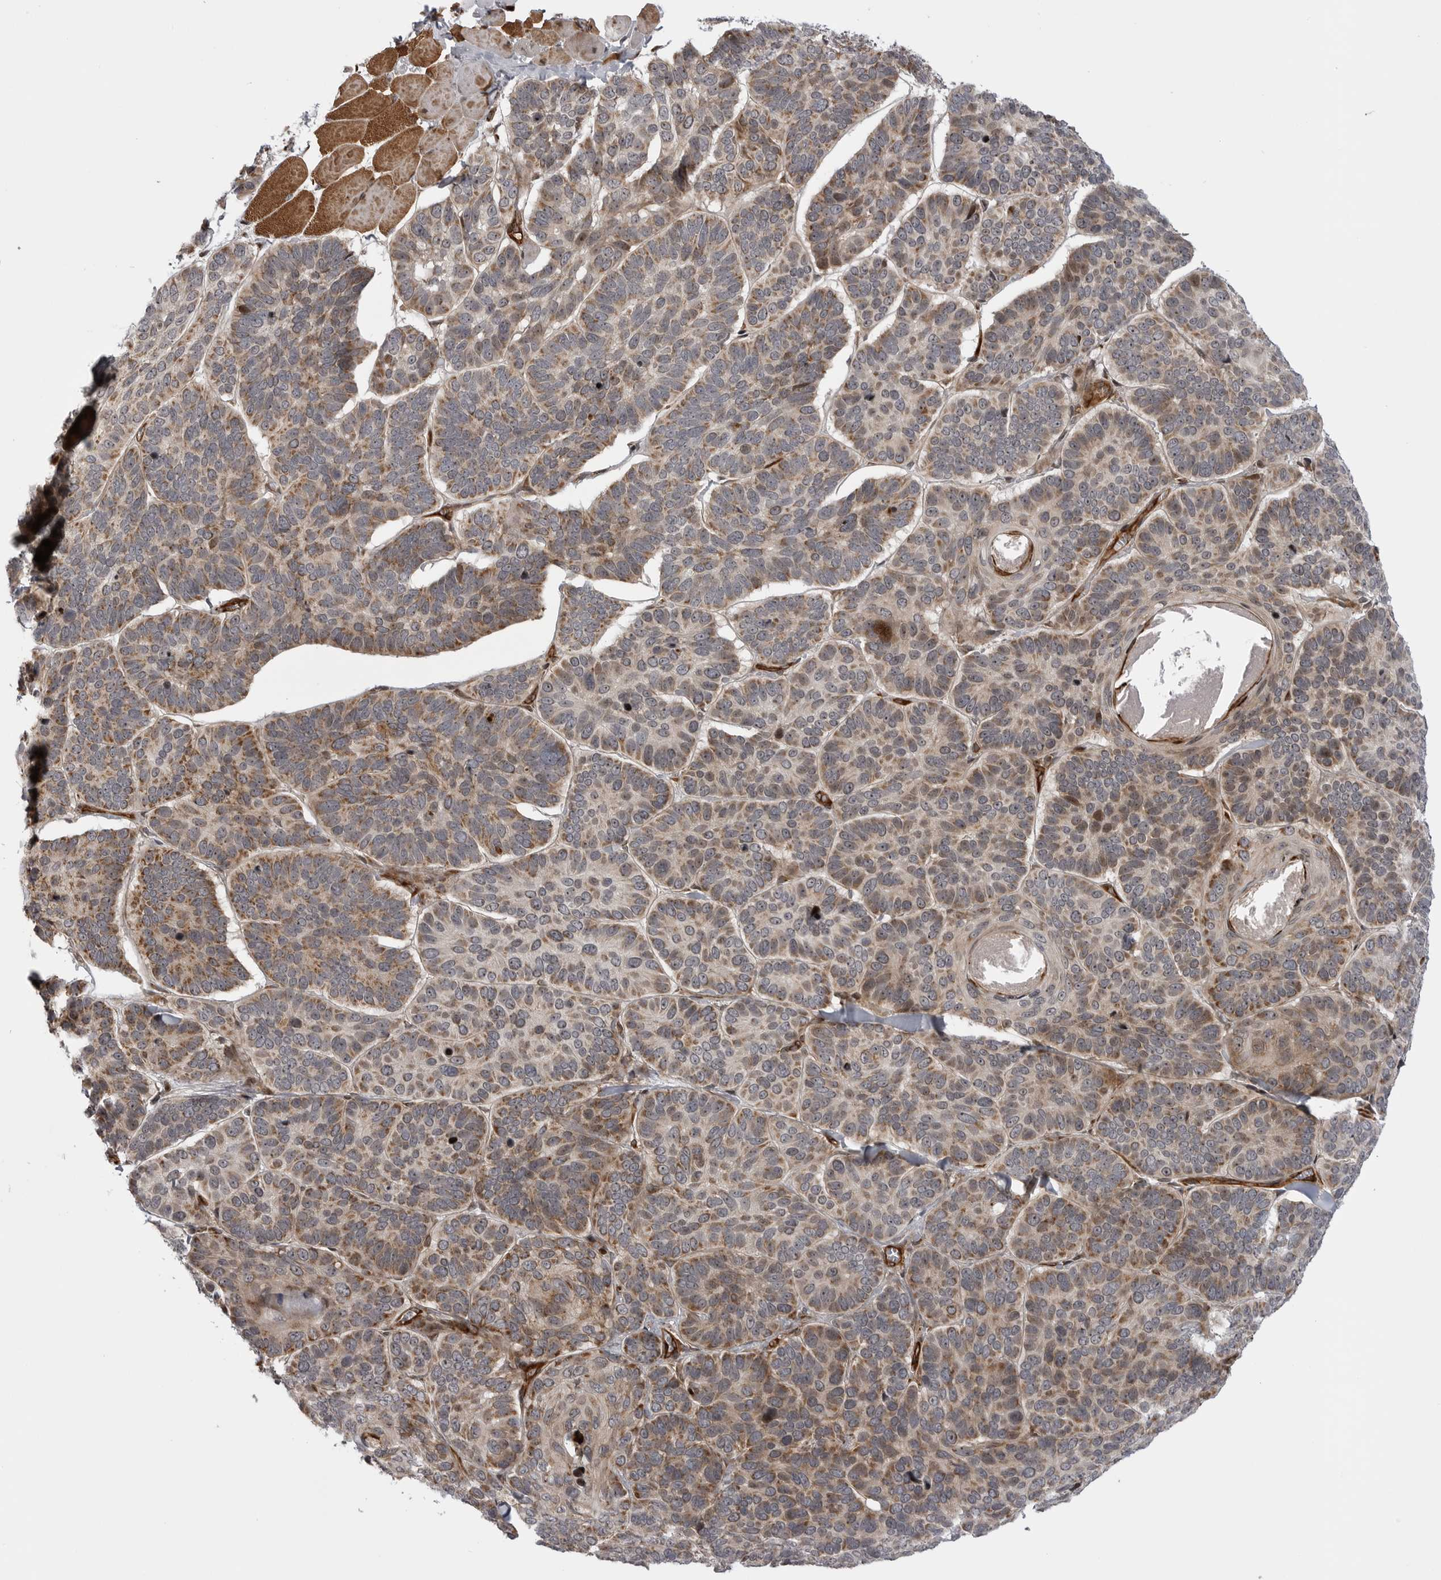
{"staining": {"intensity": "weak", "quantity": ">75%", "location": "cytoplasmic/membranous"}, "tissue": "skin cancer", "cell_type": "Tumor cells", "image_type": "cancer", "snomed": [{"axis": "morphology", "description": "Basal cell carcinoma"}, {"axis": "topography", "description": "Skin"}], "caption": "Approximately >75% of tumor cells in skin basal cell carcinoma display weak cytoplasmic/membranous protein positivity as visualized by brown immunohistochemical staining.", "gene": "ABL1", "patient": {"sex": "male", "age": 62}}